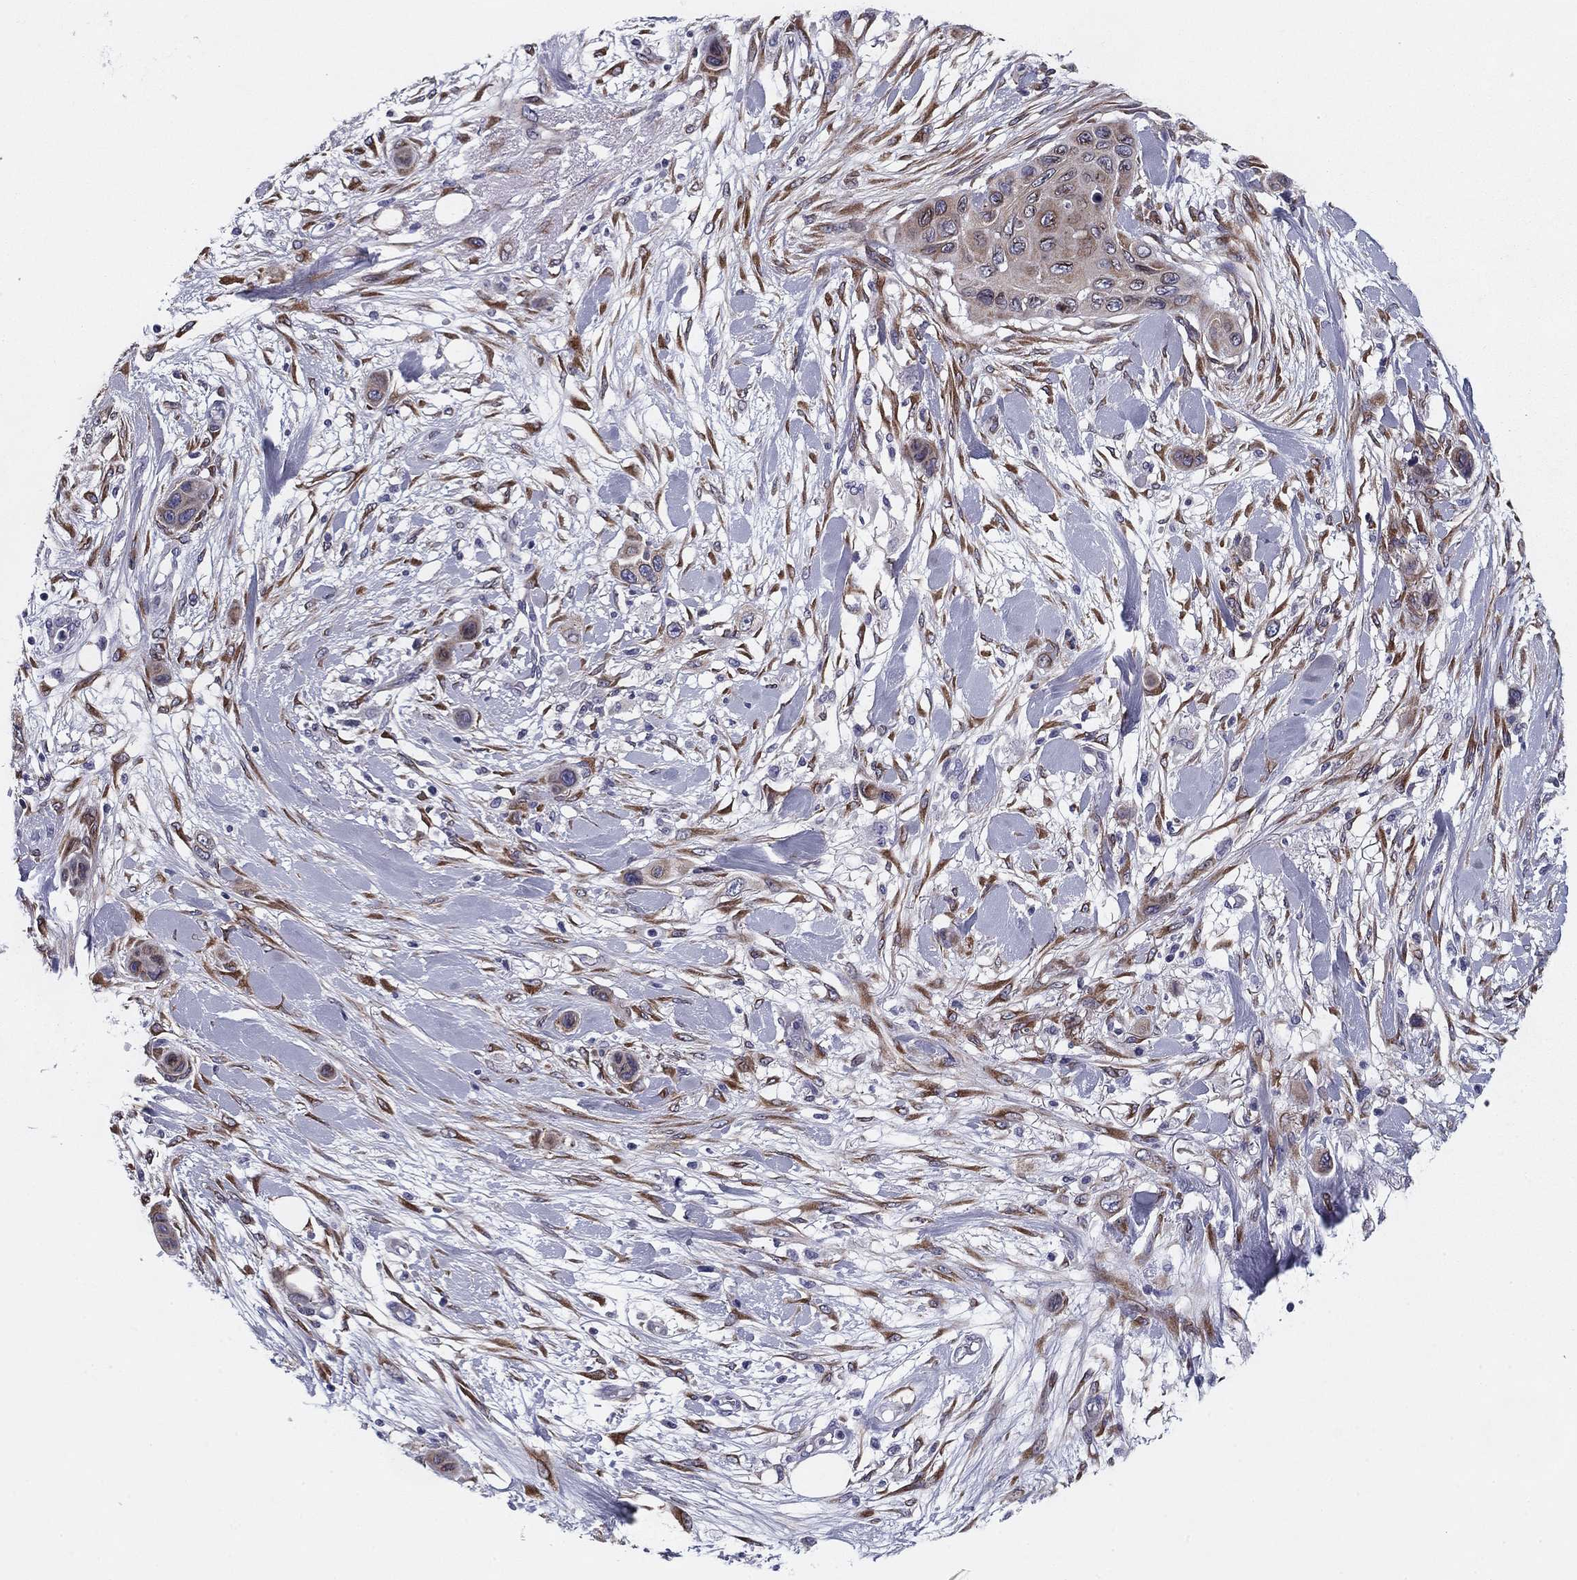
{"staining": {"intensity": "moderate", "quantity": ">75%", "location": "cytoplasmic/membranous"}, "tissue": "skin cancer", "cell_type": "Tumor cells", "image_type": "cancer", "snomed": [{"axis": "morphology", "description": "Squamous cell carcinoma, NOS"}, {"axis": "topography", "description": "Skin"}], "caption": "Protein analysis of skin squamous cell carcinoma tissue shows moderate cytoplasmic/membranous staining in approximately >75% of tumor cells.", "gene": "TMED3", "patient": {"sex": "male", "age": 79}}